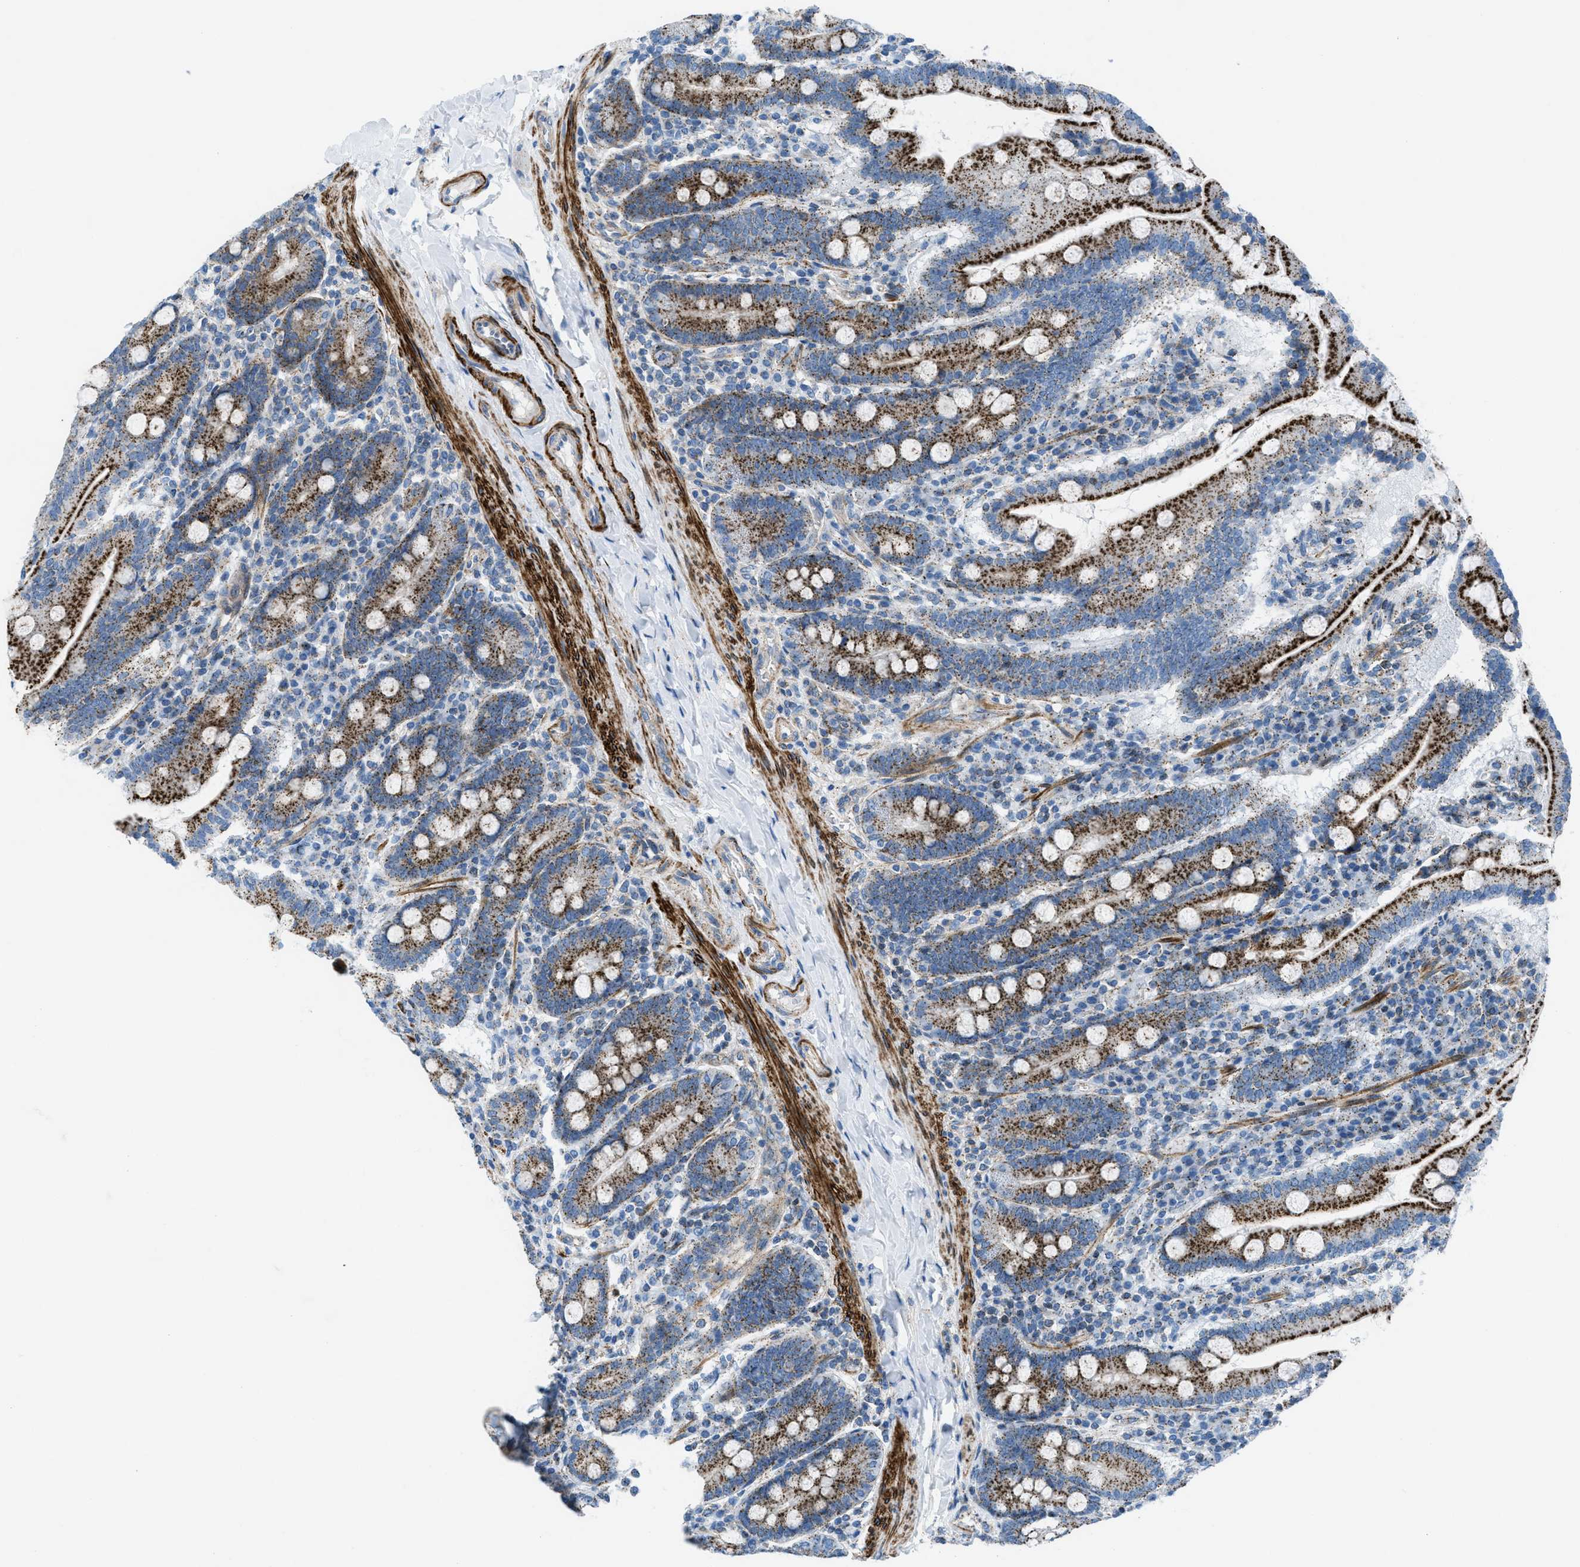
{"staining": {"intensity": "strong", "quantity": ">75%", "location": "cytoplasmic/membranous"}, "tissue": "duodenum", "cell_type": "Glandular cells", "image_type": "normal", "snomed": [{"axis": "morphology", "description": "Normal tissue, NOS"}, {"axis": "topography", "description": "Duodenum"}], "caption": "Immunohistochemical staining of normal duodenum displays >75% levels of strong cytoplasmic/membranous protein positivity in about >75% of glandular cells.", "gene": "MFSD13A", "patient": {"sex": "male", "age": 50}}